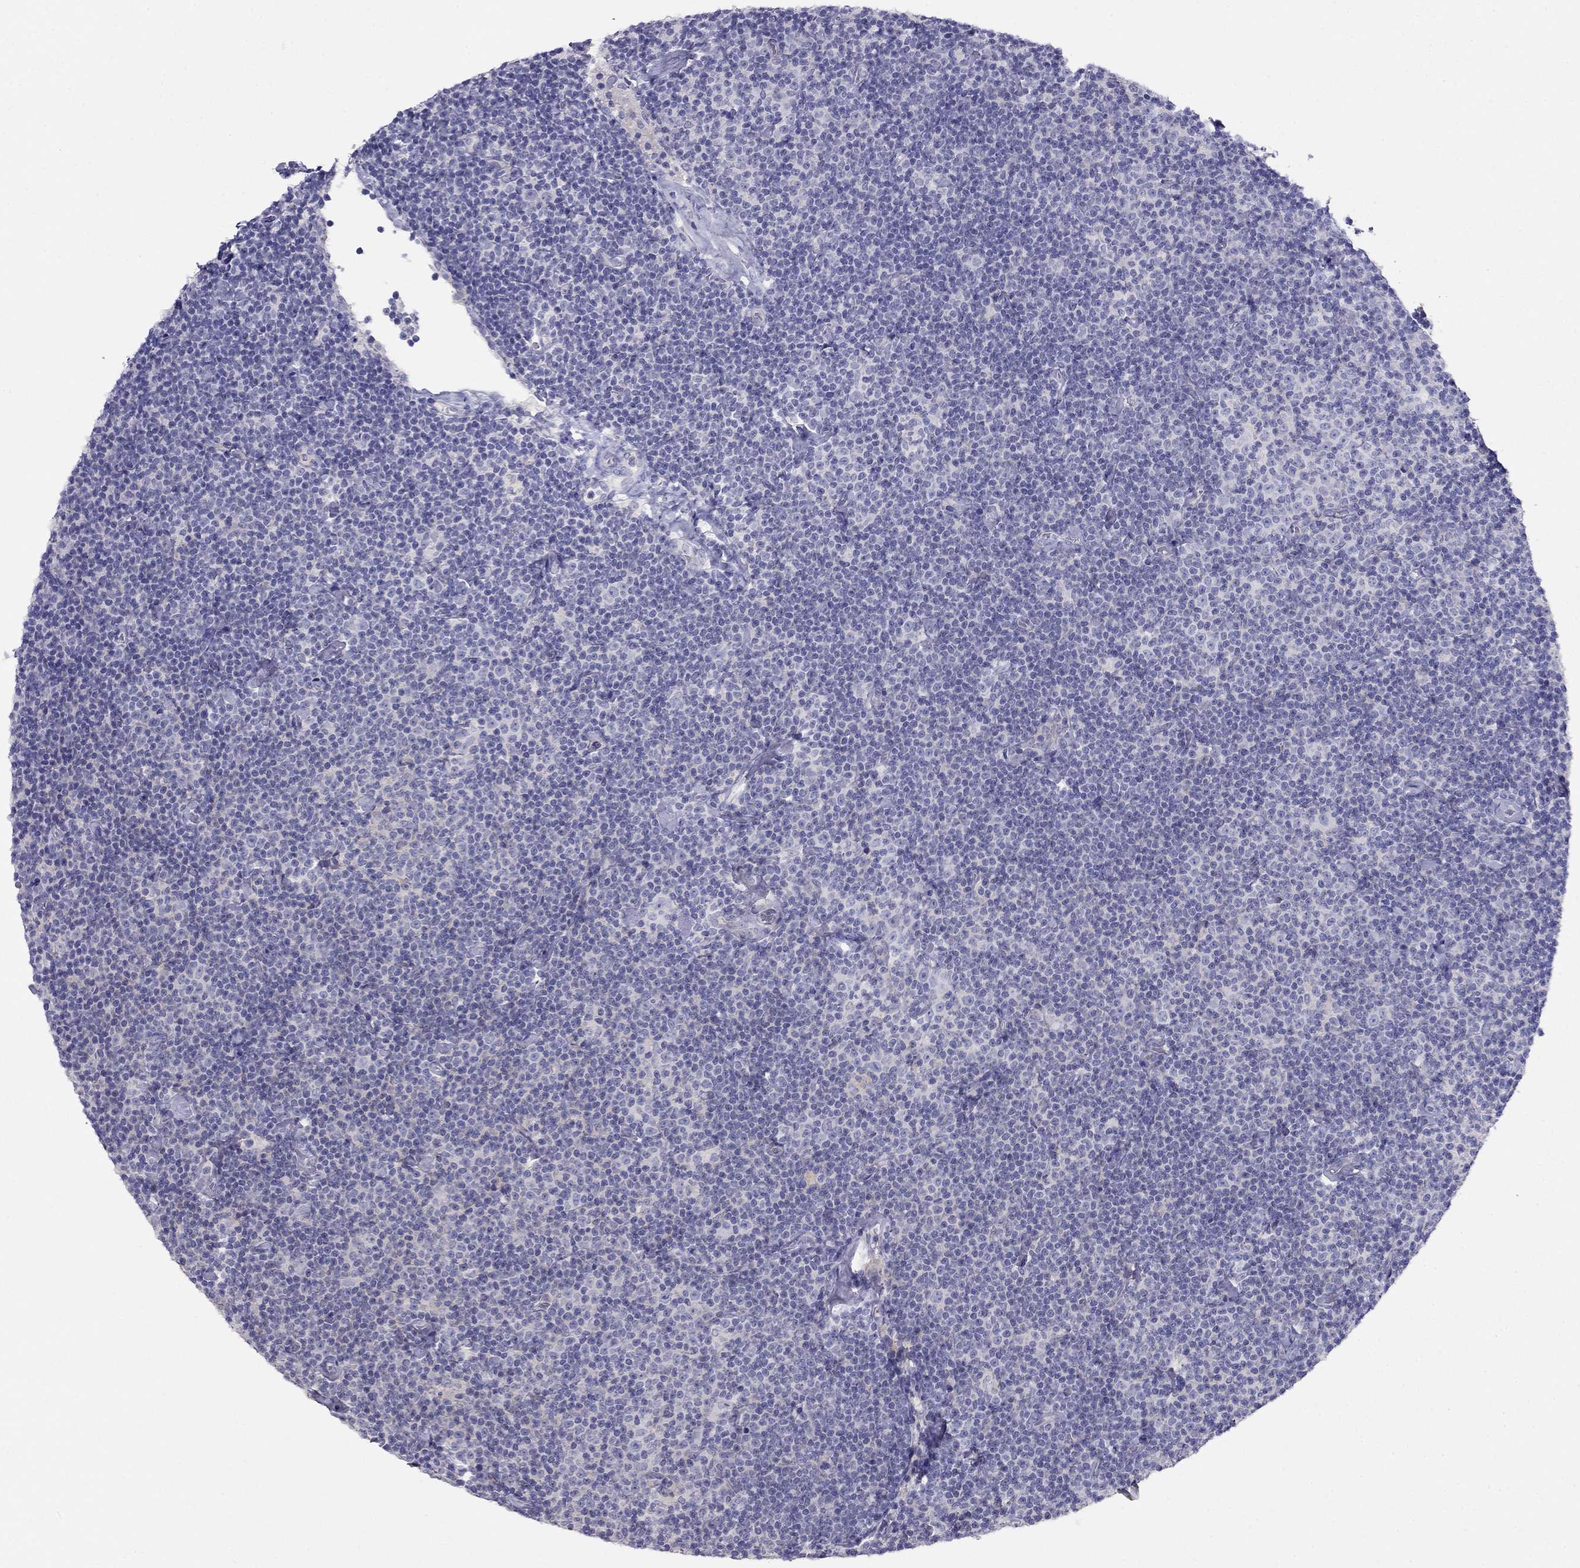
{"staining": {"intensity": "negative", "quantity": "none", "location": "none"}, "tissue": "lymphoma", "cell_type": "Tumor cells", "image_type": "cancer", "snomed": [{"axis": "morphology", "description": "Malignant lymphoma, non-Hodgkin's type, Low grade"}, {"axis": "topography", "description": "Lymph node"}], "caption": "This is an IHC photomicrograph of human low-grade malignant lymphoma, non-Hodgkin's type. There is no expression in tumor cells.", "gene": "LY6H", "patient": {"sex": "male", "age": 81}}